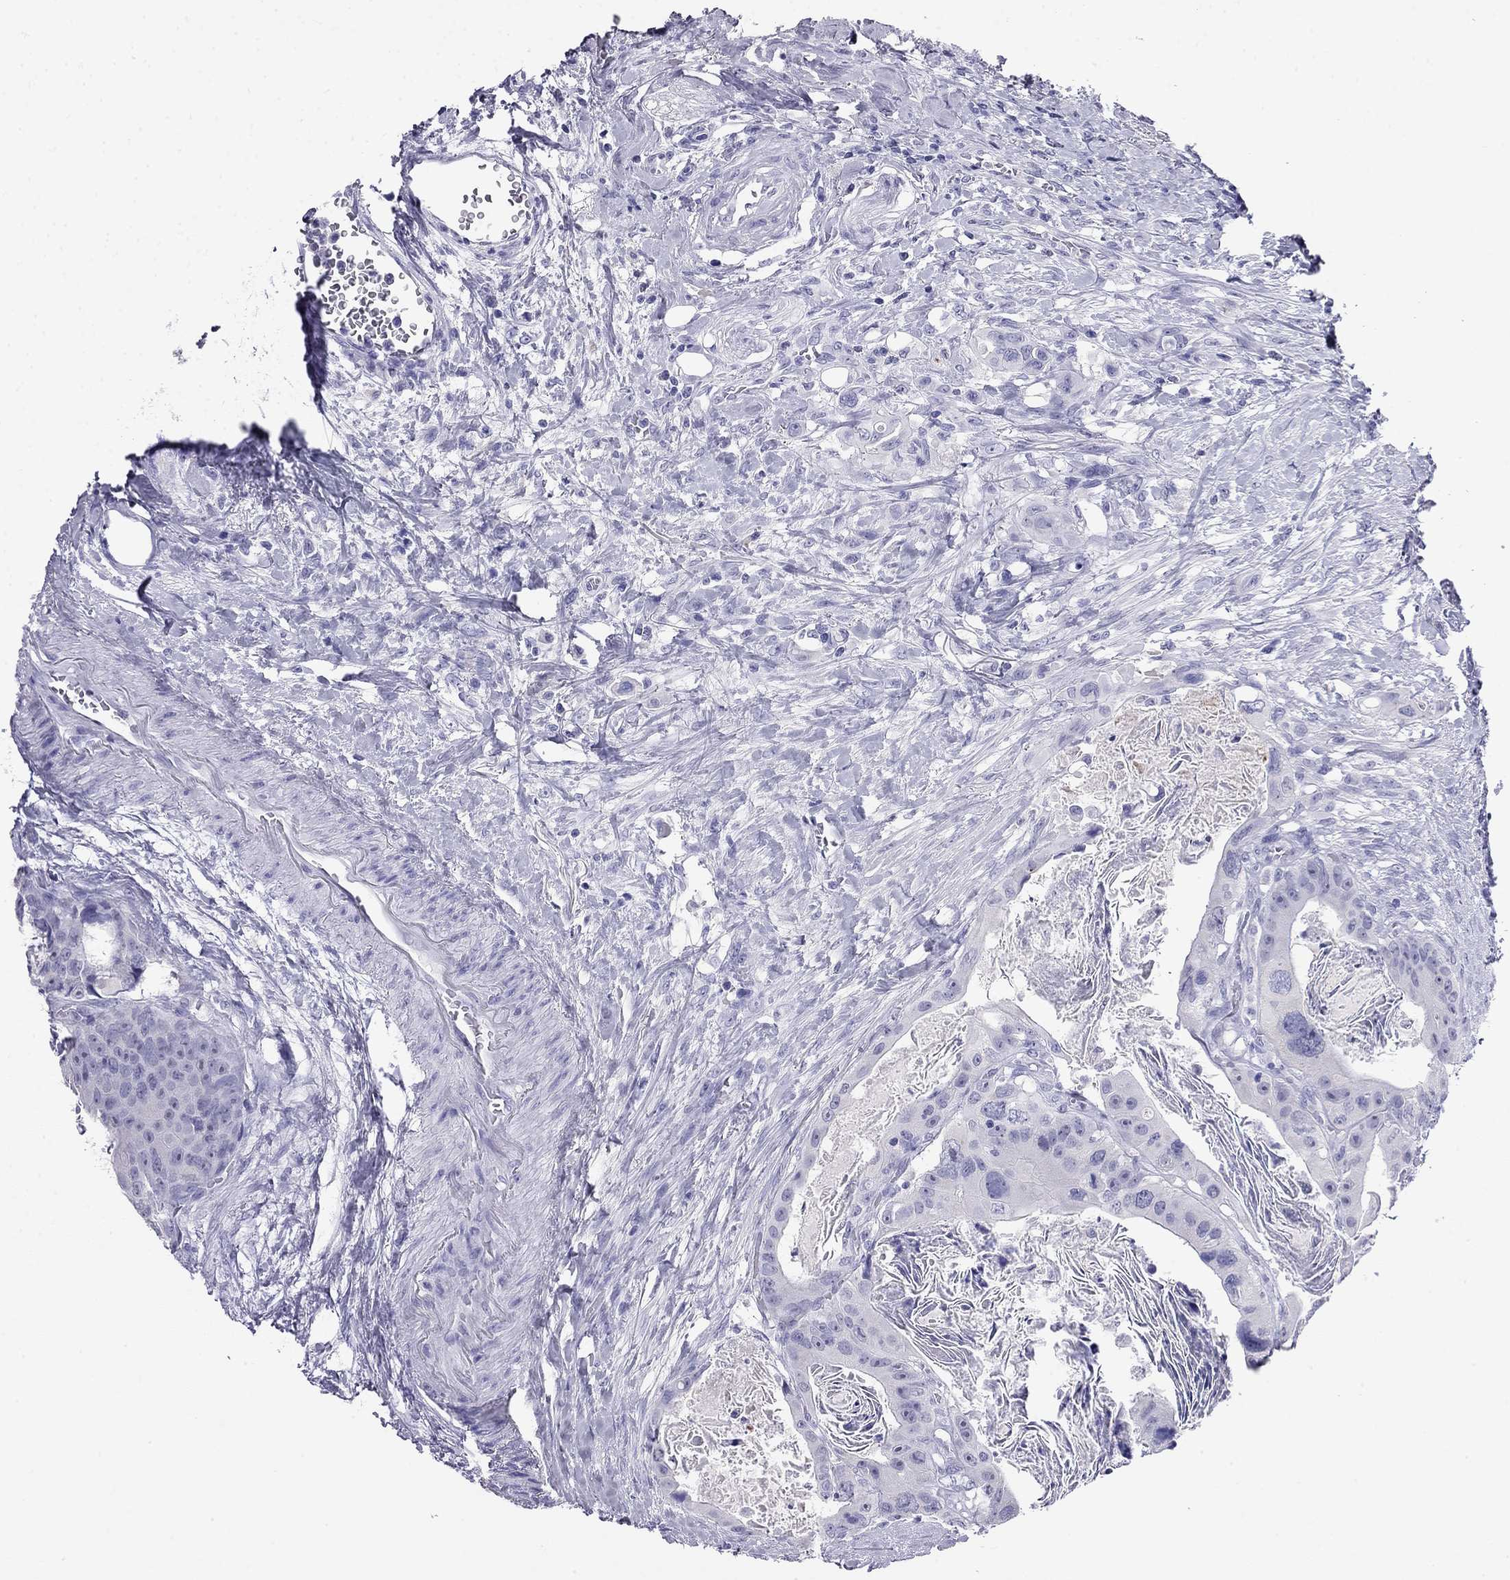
{"staining": {"intensity": "negative", "quantity": "none", "location": "none"}, "tissue": "colorectal cancer", "cell_type": "Tumor cells", "image_type": "cancer", "snomed": [{"axis": "morphology", "description": "Adenocarcinoma, NOS"}, {"axis": "topography", "description": "Rectum"}], "caption": "Adenocarcinoma (colorectal) was stained to show a protein in brown. There is no significant positivity in tumor cells.", "gene": "ODF4", "patient": {"sex": "male", "age": 64}}